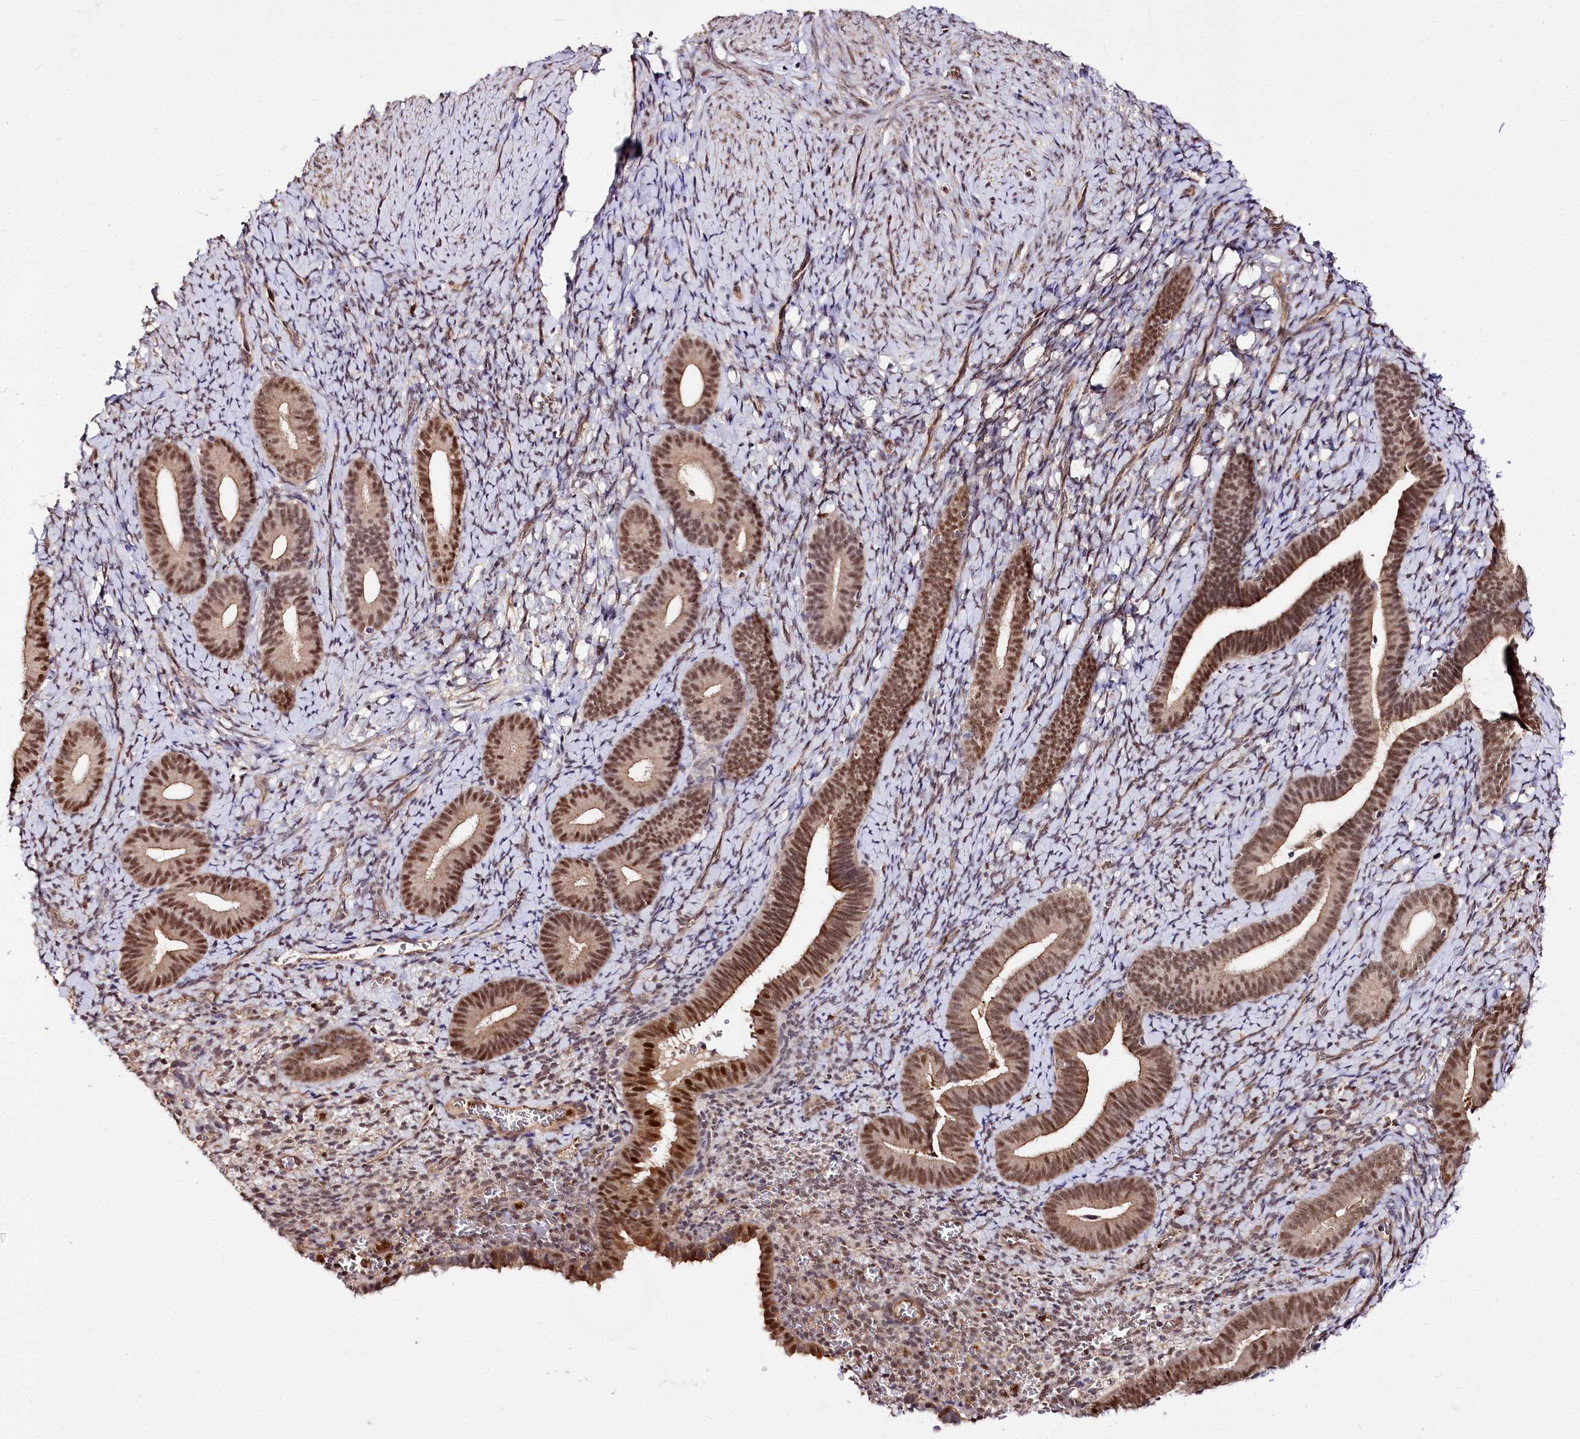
{"staining": {"intensity": "moderate", "quantity": "25%-75%", "location": "nuclear"}, "tissue": "endometrium", "cell_type": "Cells in endometrial stroma", "image_type": "normal", "snomed": [{"axis": "morphology", "description": "Normal tissue, NOS"}, {"axis": "topography", "description": "Endometrium"}], "caption": "Endometrium stained with a brown dye exhibits moderate nuclear positive staining in about 25%-75% of cells in endometrial stroma.", "gene": "GNL3L", "patient": {"sex": "female", "age": 65}}